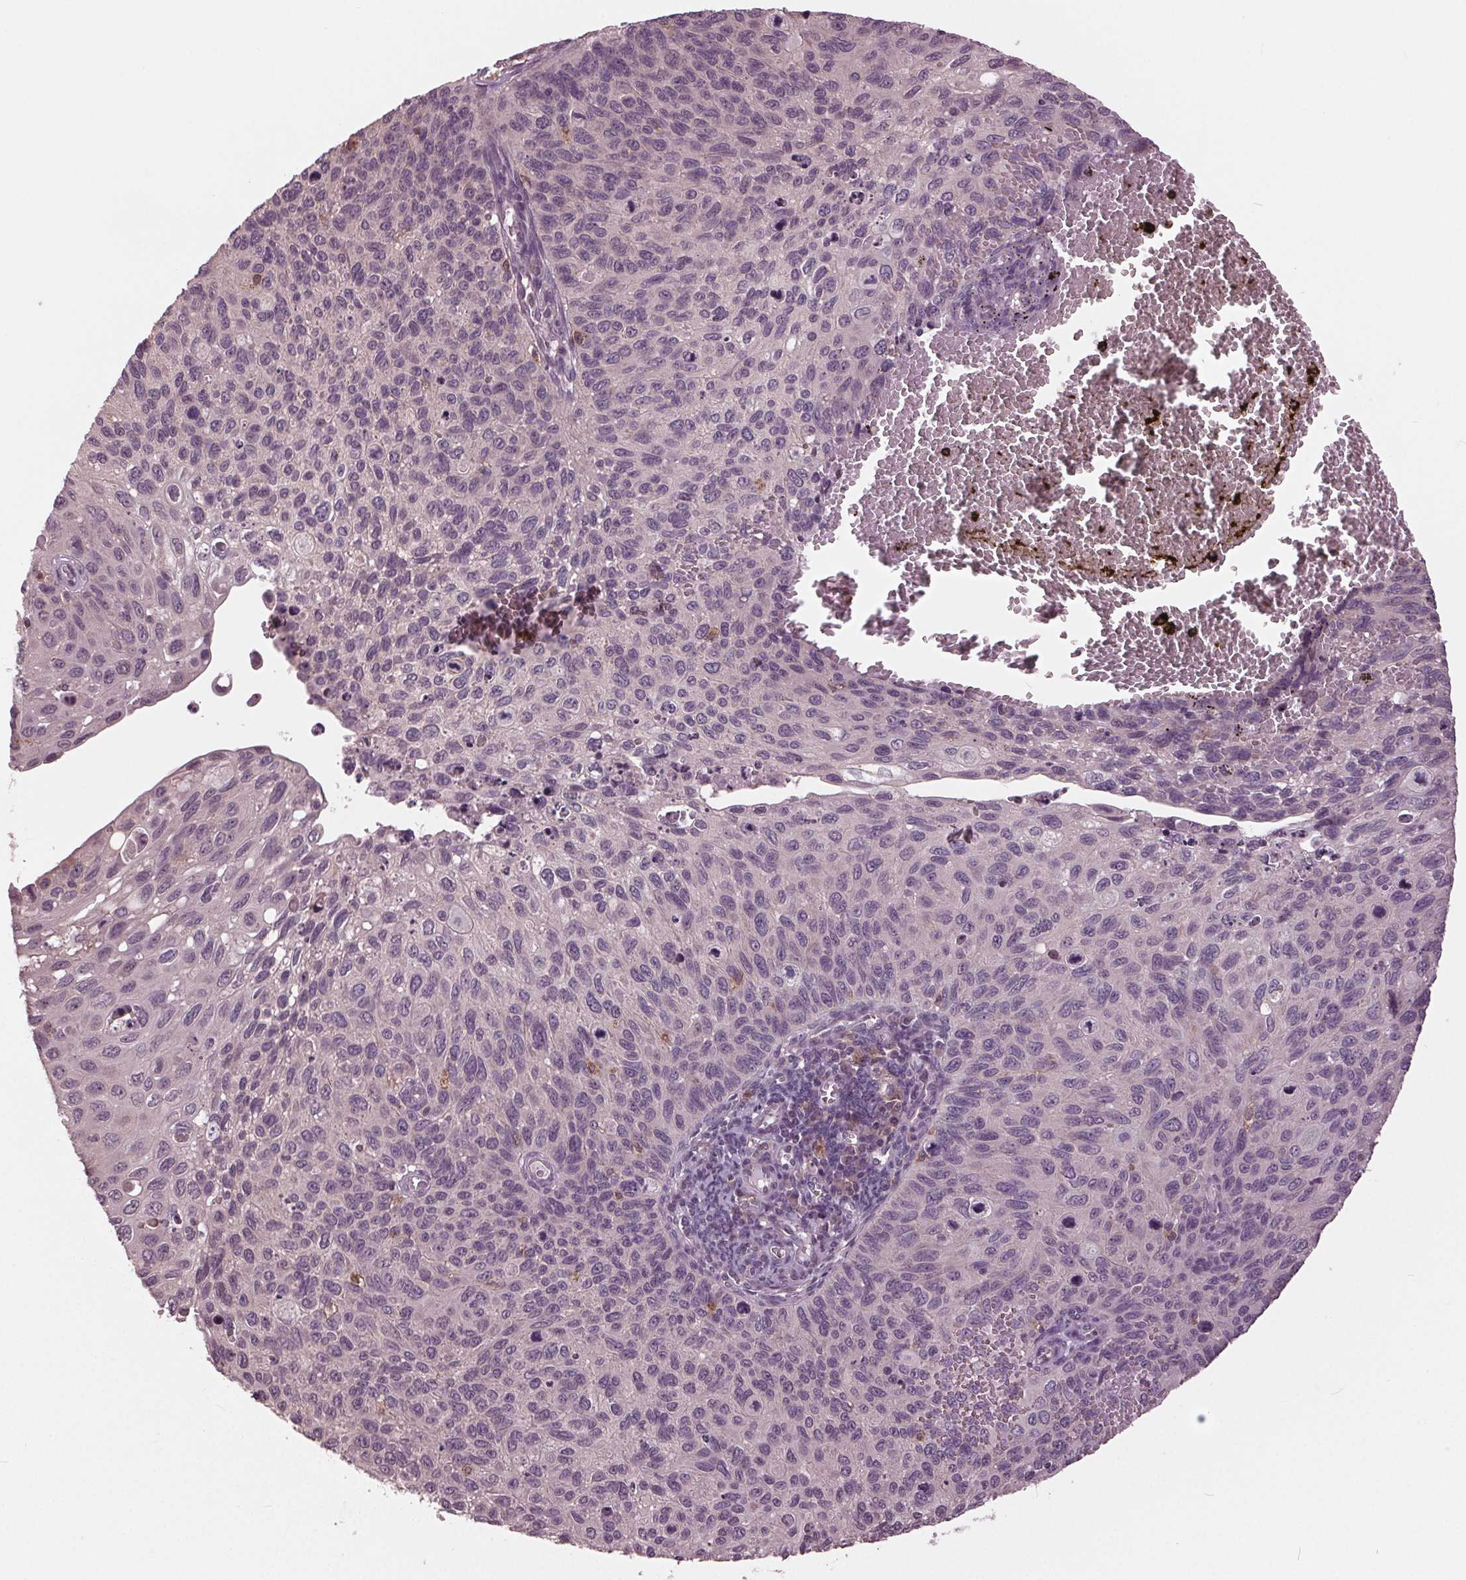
{"staining": {"intensity": "negative", "quantity": "none", "location": "none"}, "tissue": "cervical cancer", "cell_type": "Tumor cells", "image_type": "cancer", "snomed": [{"axis": "morphology", "description": "Squamous cell carcinoma, NOS"}, {"axis": "topography", "description": "Cervix"}], "caption": "Protein analysis of cervical cancer demonstrates no significant expression in tumor cells.", "gene": "SIGLEC6", "patient": {"sex": "female", "age": 70}}